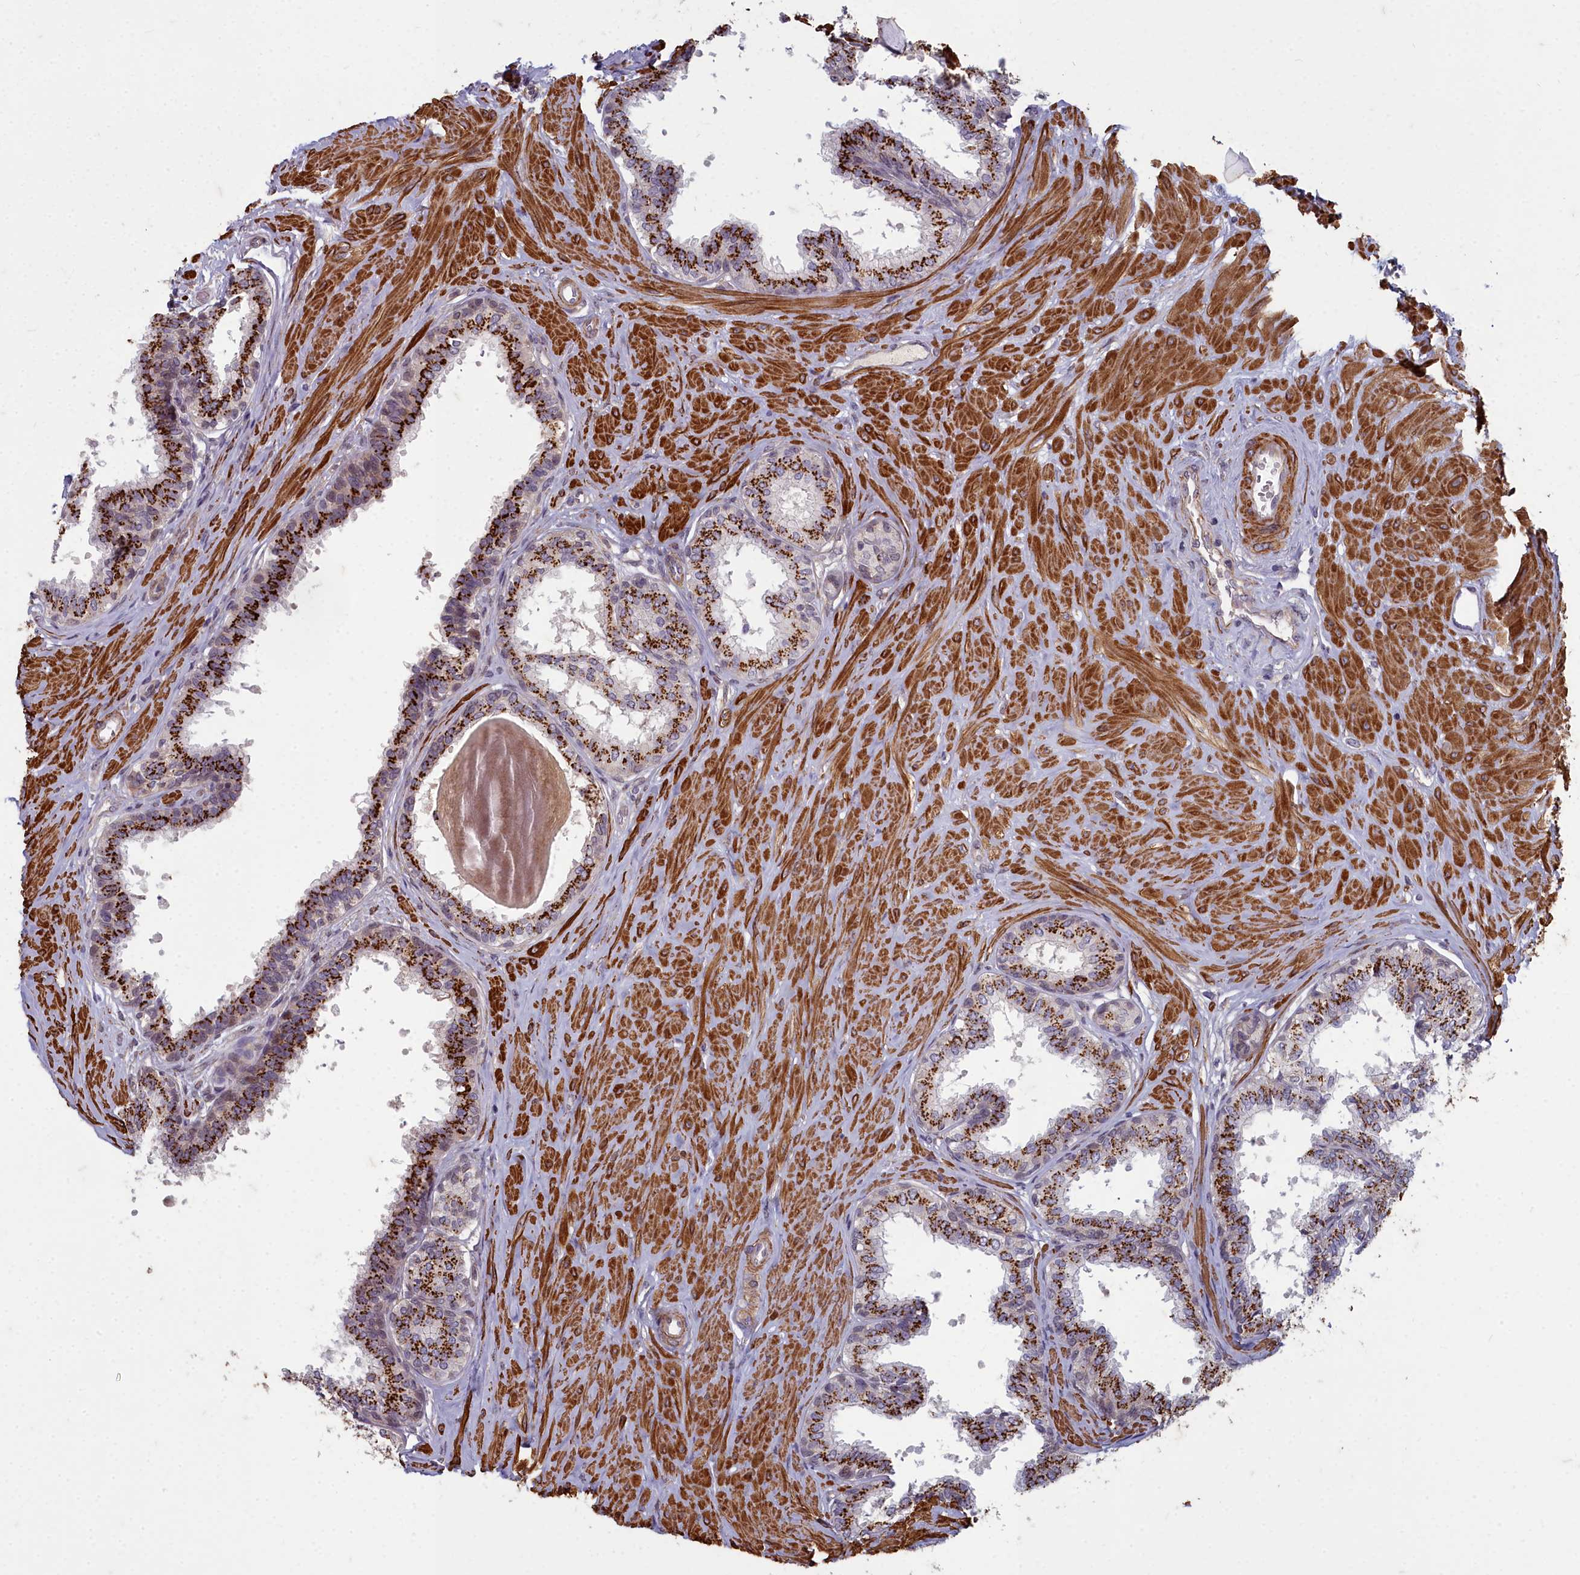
{"staining": {"intensity": "strong", "quantity": ">75%", "location": "cytoplasmic/membranous"}, "tissue": "prostate", "cell_type": "Glandular cells", "image_type": "normal", "snomed": [{"axis": "morphology", "description": "Normal tissue, NOS"}, {"axis": "topography", "description": "Prostate"}], "caption": "Brown immunohistochemical staining in normal human prostate exhibits strong cytoplasmic/membranous staining in about >75% of glandular cells. Ihc stains the protein in brown and the nuclei are stained blue.", "gene": "ZNF626", "patient": {"sex": "male", "age": 48}}